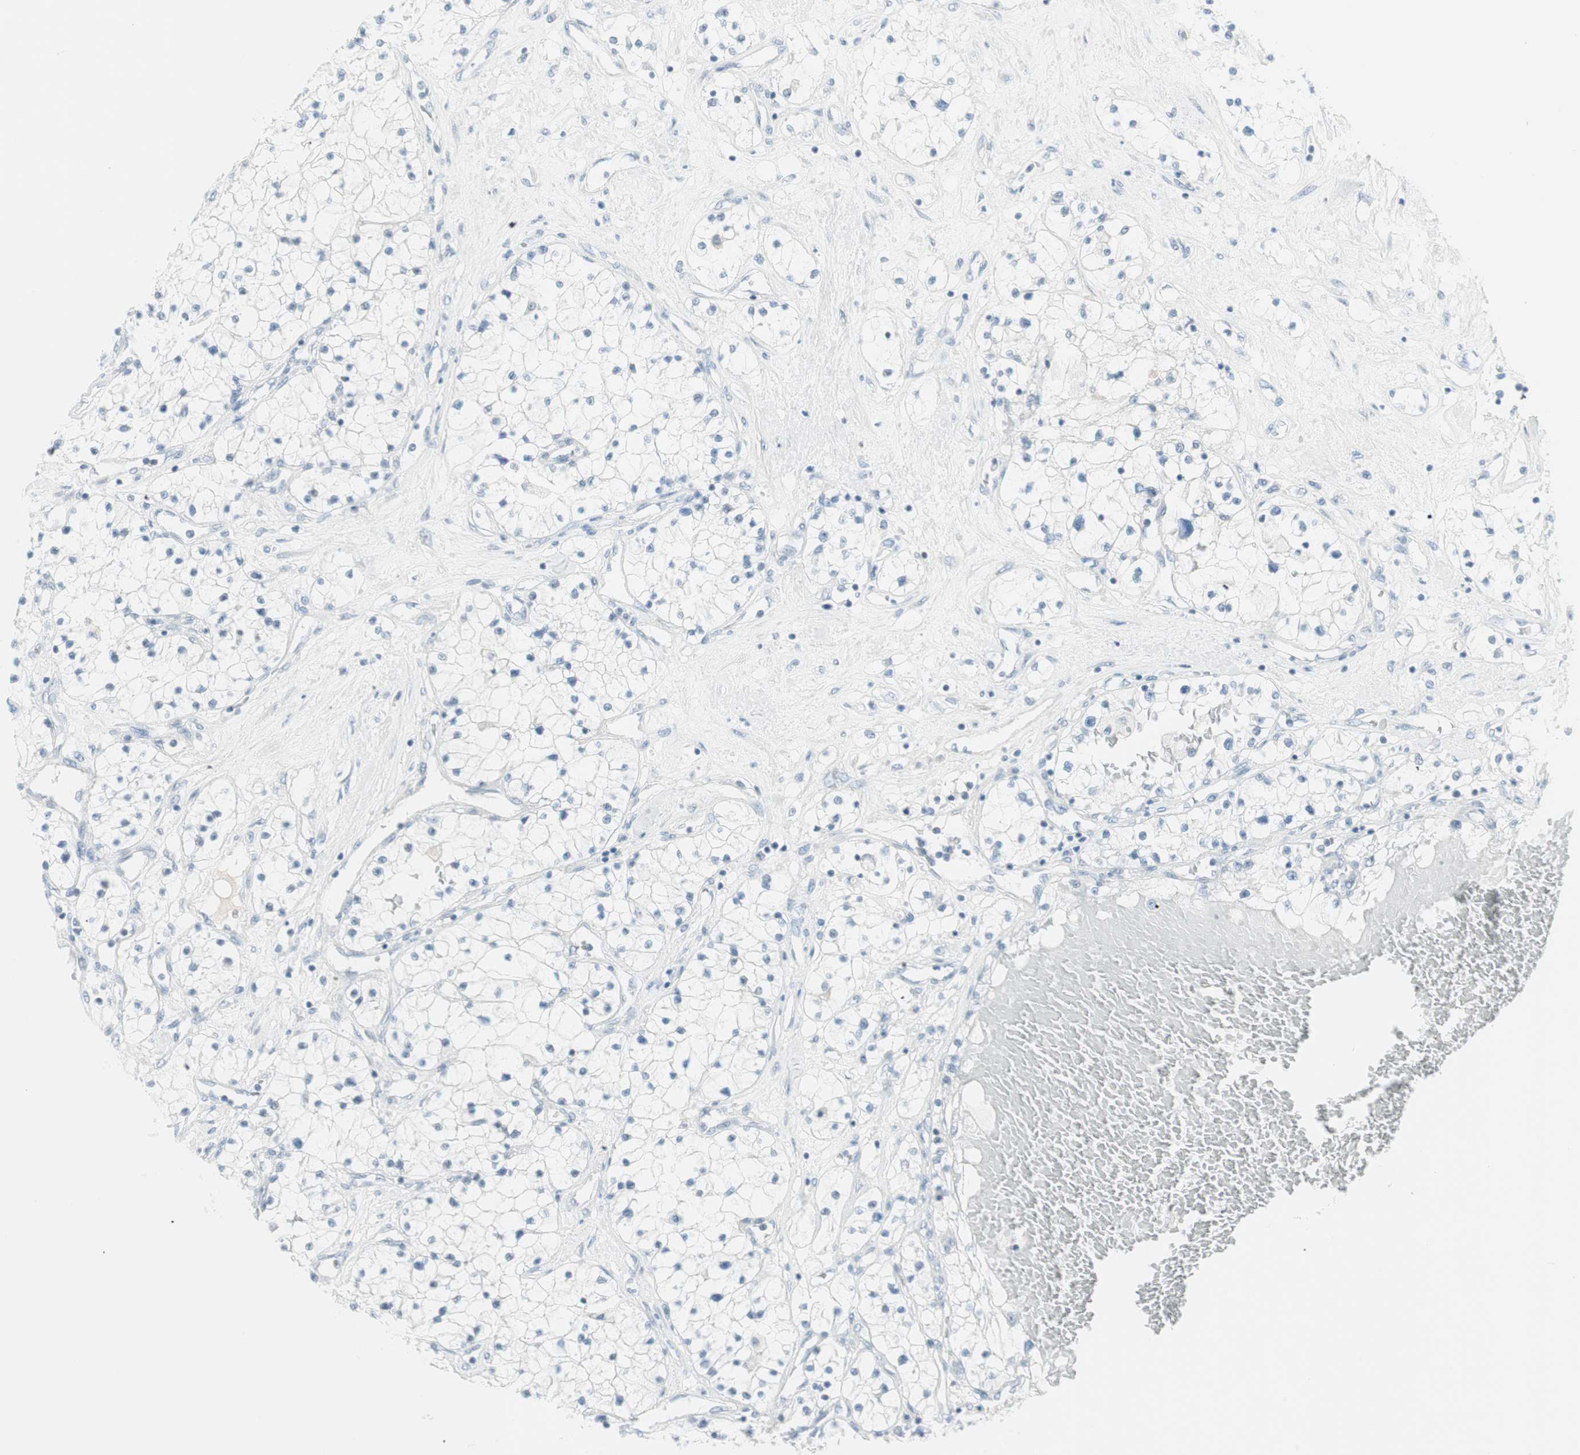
{"staining": {"intensity": "negative", "quantity": "none", "location": "none"}, "tissue": "renal cancer", "cell_type": "Tumor cells", "image_type": "cancer", "snomed": [{"axis": "morphology", "description": "Adenocarcinoma, NOS"}, {"axis": "topography", "description": "Kidney"}], "caption": "Immunohistochemistry (IHC) of human adenocarcinoma (renal) reveals no staining in tumor cells.", "gene": "ITLN2", "patient": {"sex": "male", "age": 68}}